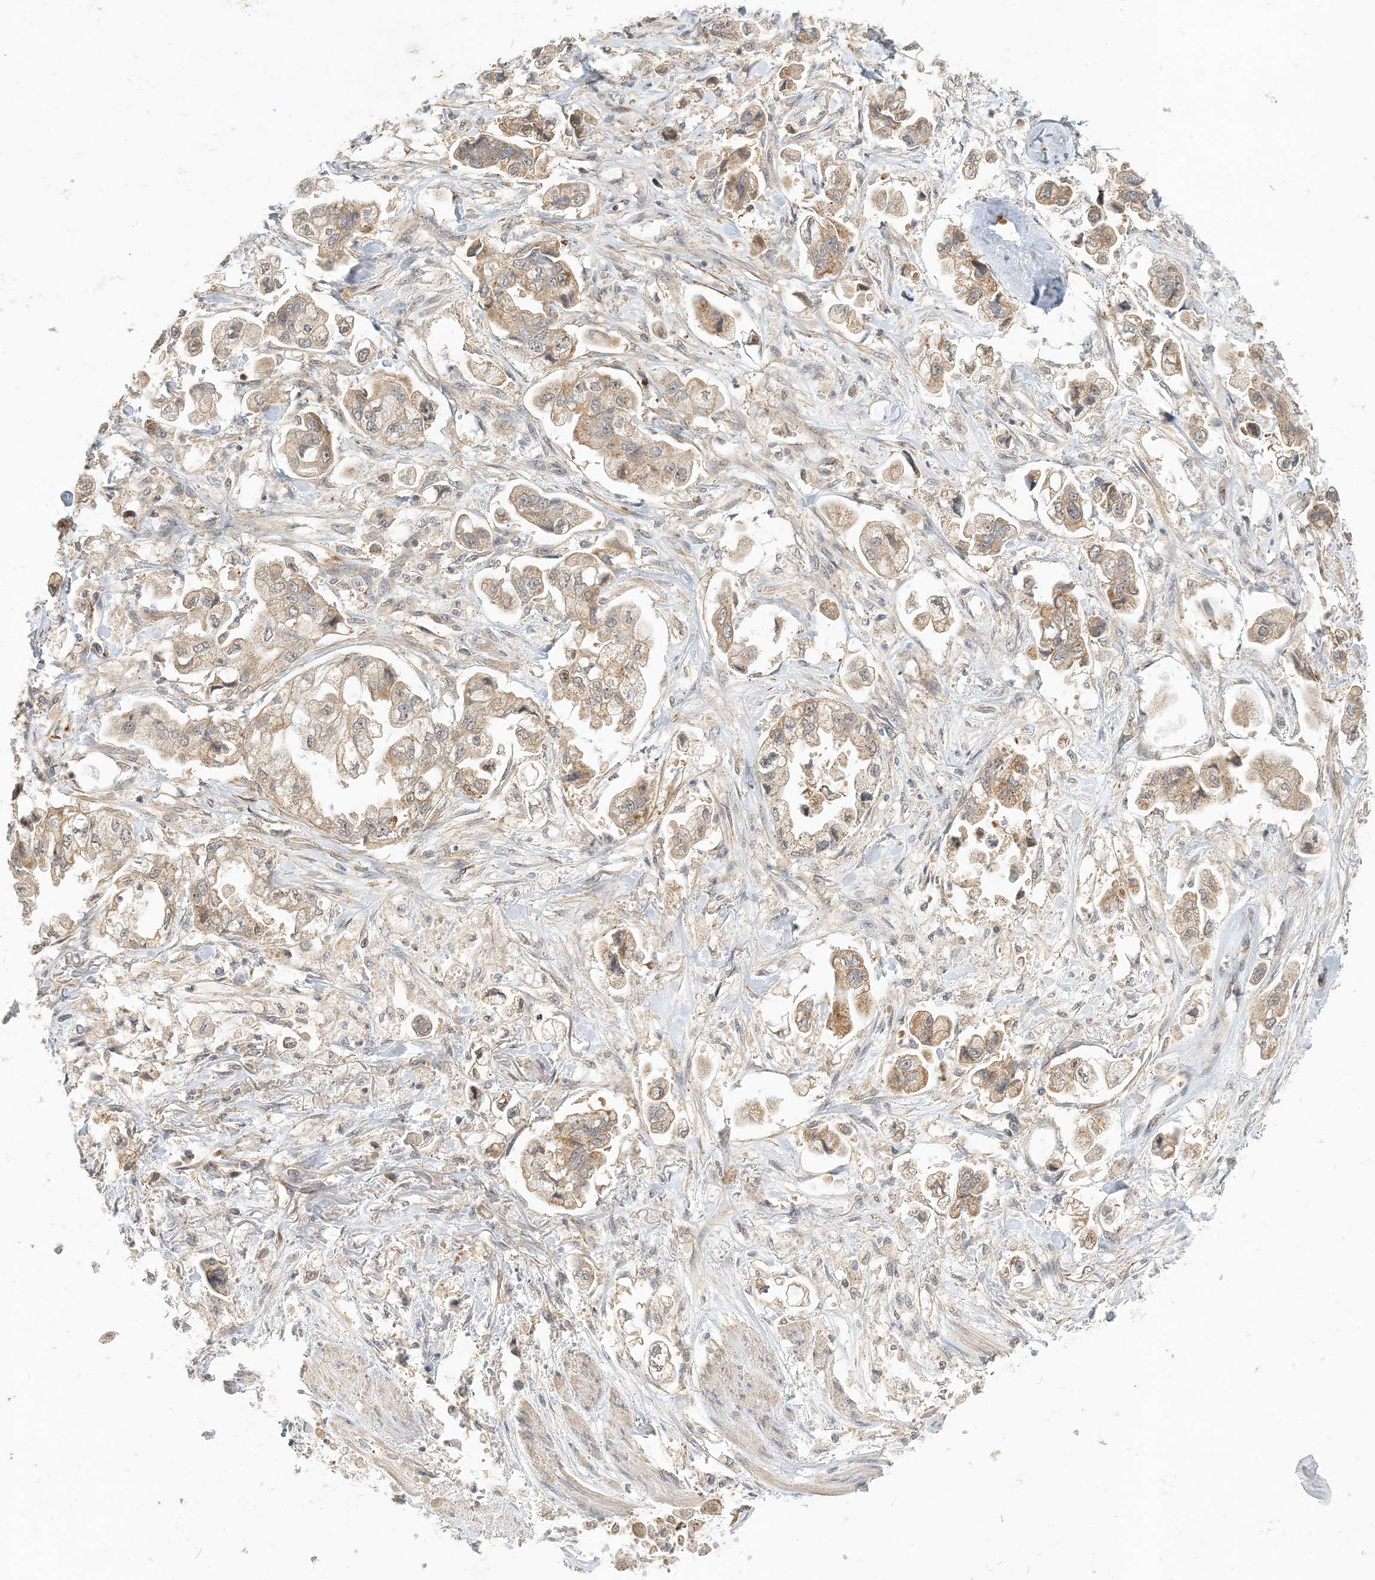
{"staining": {"intensity": "weak", "quantity": ">75%", "location": "cytoplasmic/membranous"}, "tissue": "stomach cancer", "cell_type": "Tumor cells", "image_type": "cancer", "snomed": [{"axis": "morphology", "description": "Adenocarcinoma, NOS"}, {"axis": "topography", "description": "Stomach"}], "caption": "Immunohistochemistry (IHC) (DAB (3,3'-diaminobenzidine)) staining of human adenocarcinoma (stomach) reveals weak cytoplasmic/membranous protein staining in approximately >75% of tumor cells. (DAB (3,3'-diaminobenzidine) IHC with brightfield microscopy, high magnification).", "gene": "ZBTB3", "patient": {"sex": "male", "age": 62}}